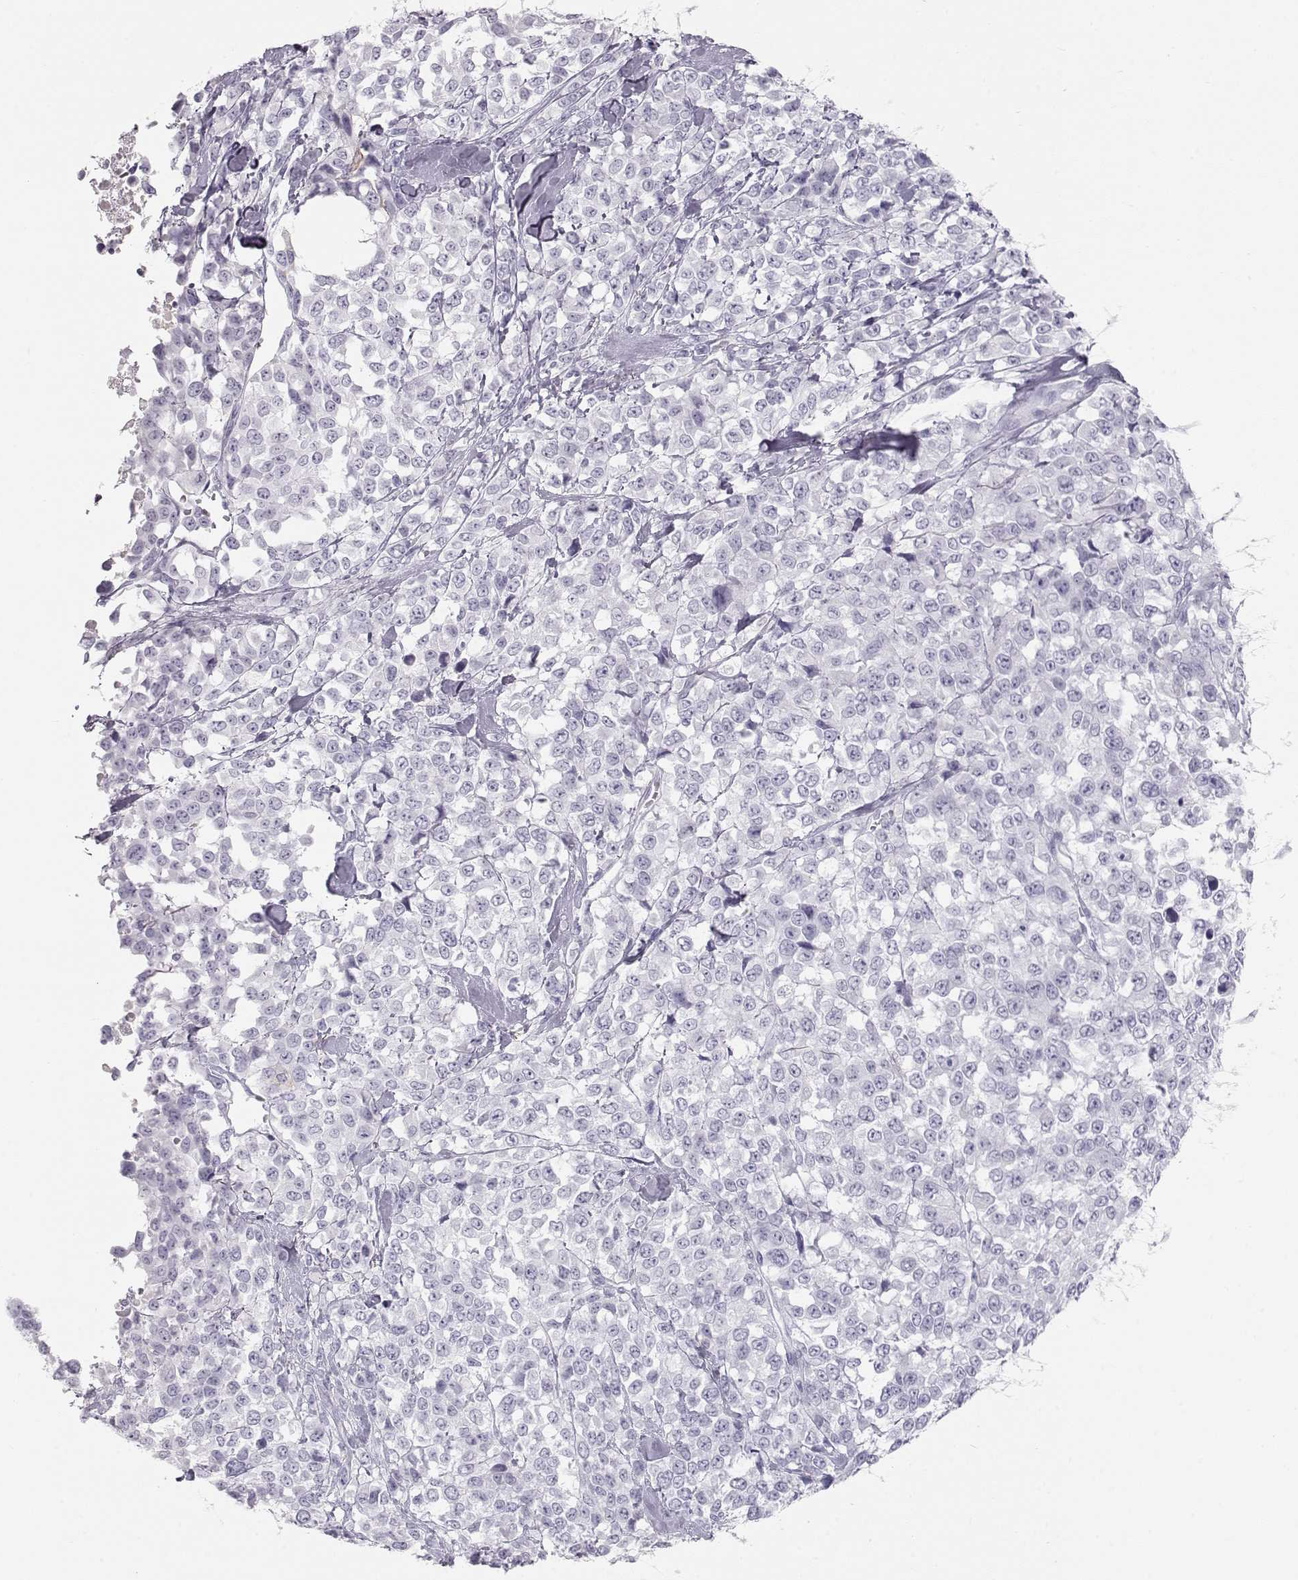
{"staining": {"intensity": "negative", "quantity": "none", "location": "none"}, "tissue": "melanoma", "cell_type": "Tumor cells", "image_type": "cancer", "snomed": [{"axis": "morphology", "description": "Malignant melanoma, Metastatic site"}, {"axis": "topography", "description": "Skin"}], "caption": "A high-resolution micrograph shows immunohistochemistry (IHC) staining of melanoma, which demonstrates no significant expression in tumor cells.", "gene": "MIP", "patient": {"sex": "male", "age": 84}}